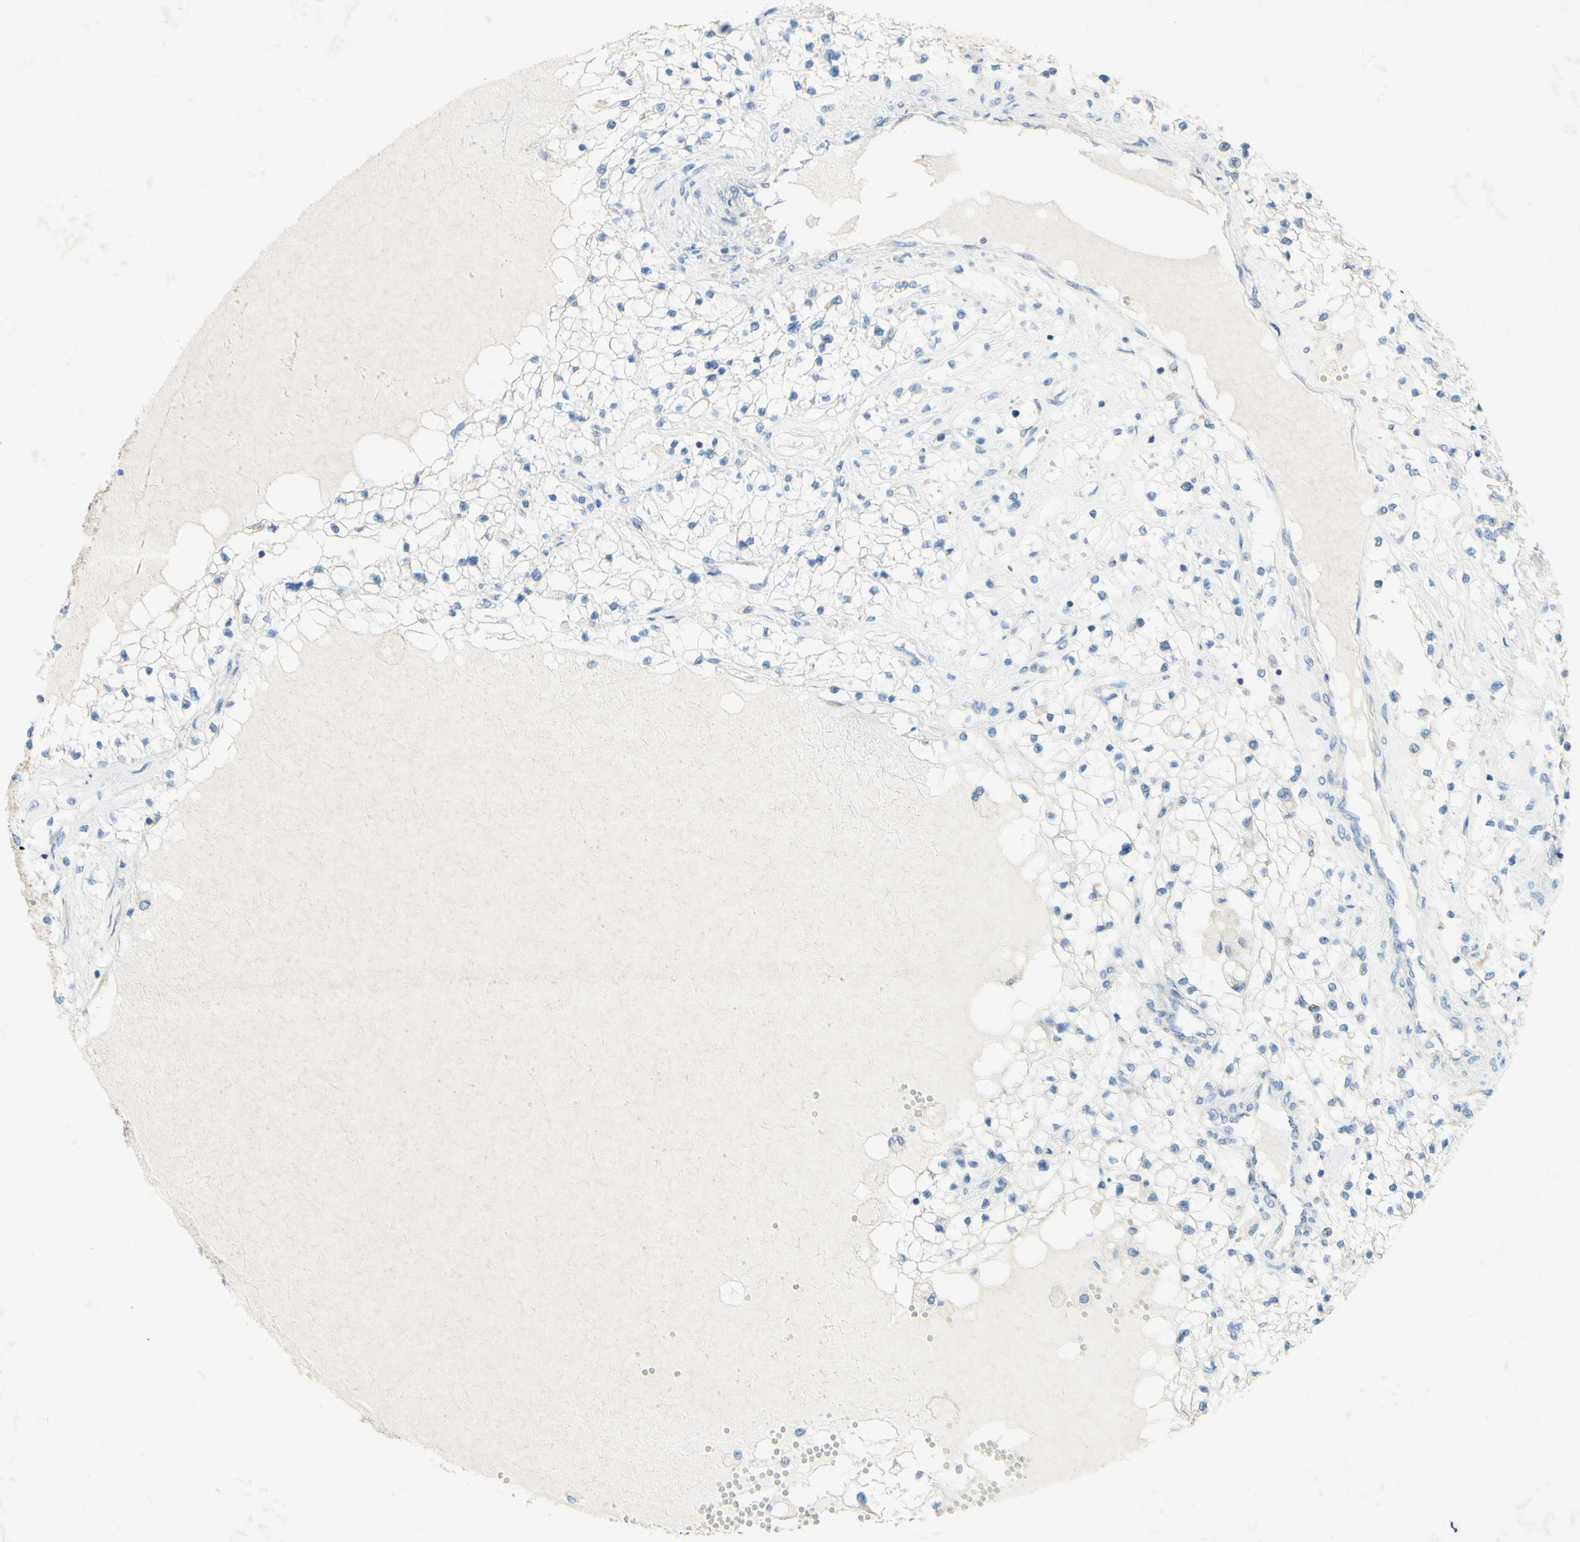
{"staining": {"intensity": "moderate", "quantity": "<25%", "location": "cytoplasmic/membranous"}, "tissue": "renal cancer", "cell_type": "Tumor cells", "image_type": "cancer", "snomed": [{"axis": "morphology", "description": "Adenocarcinoma, NOS"}, {"axis": "topography", "description": "Kidney"}], "caption": "DAB (3,3'-diaminobenzidine) immunohistochemical staining of renal cancer exhibits moderate cytoplasmic/membranous protein staining in approximately <25% of tumor cells.", "gene": "ACADL", "patient": {"sex": "male", "age": 68}}